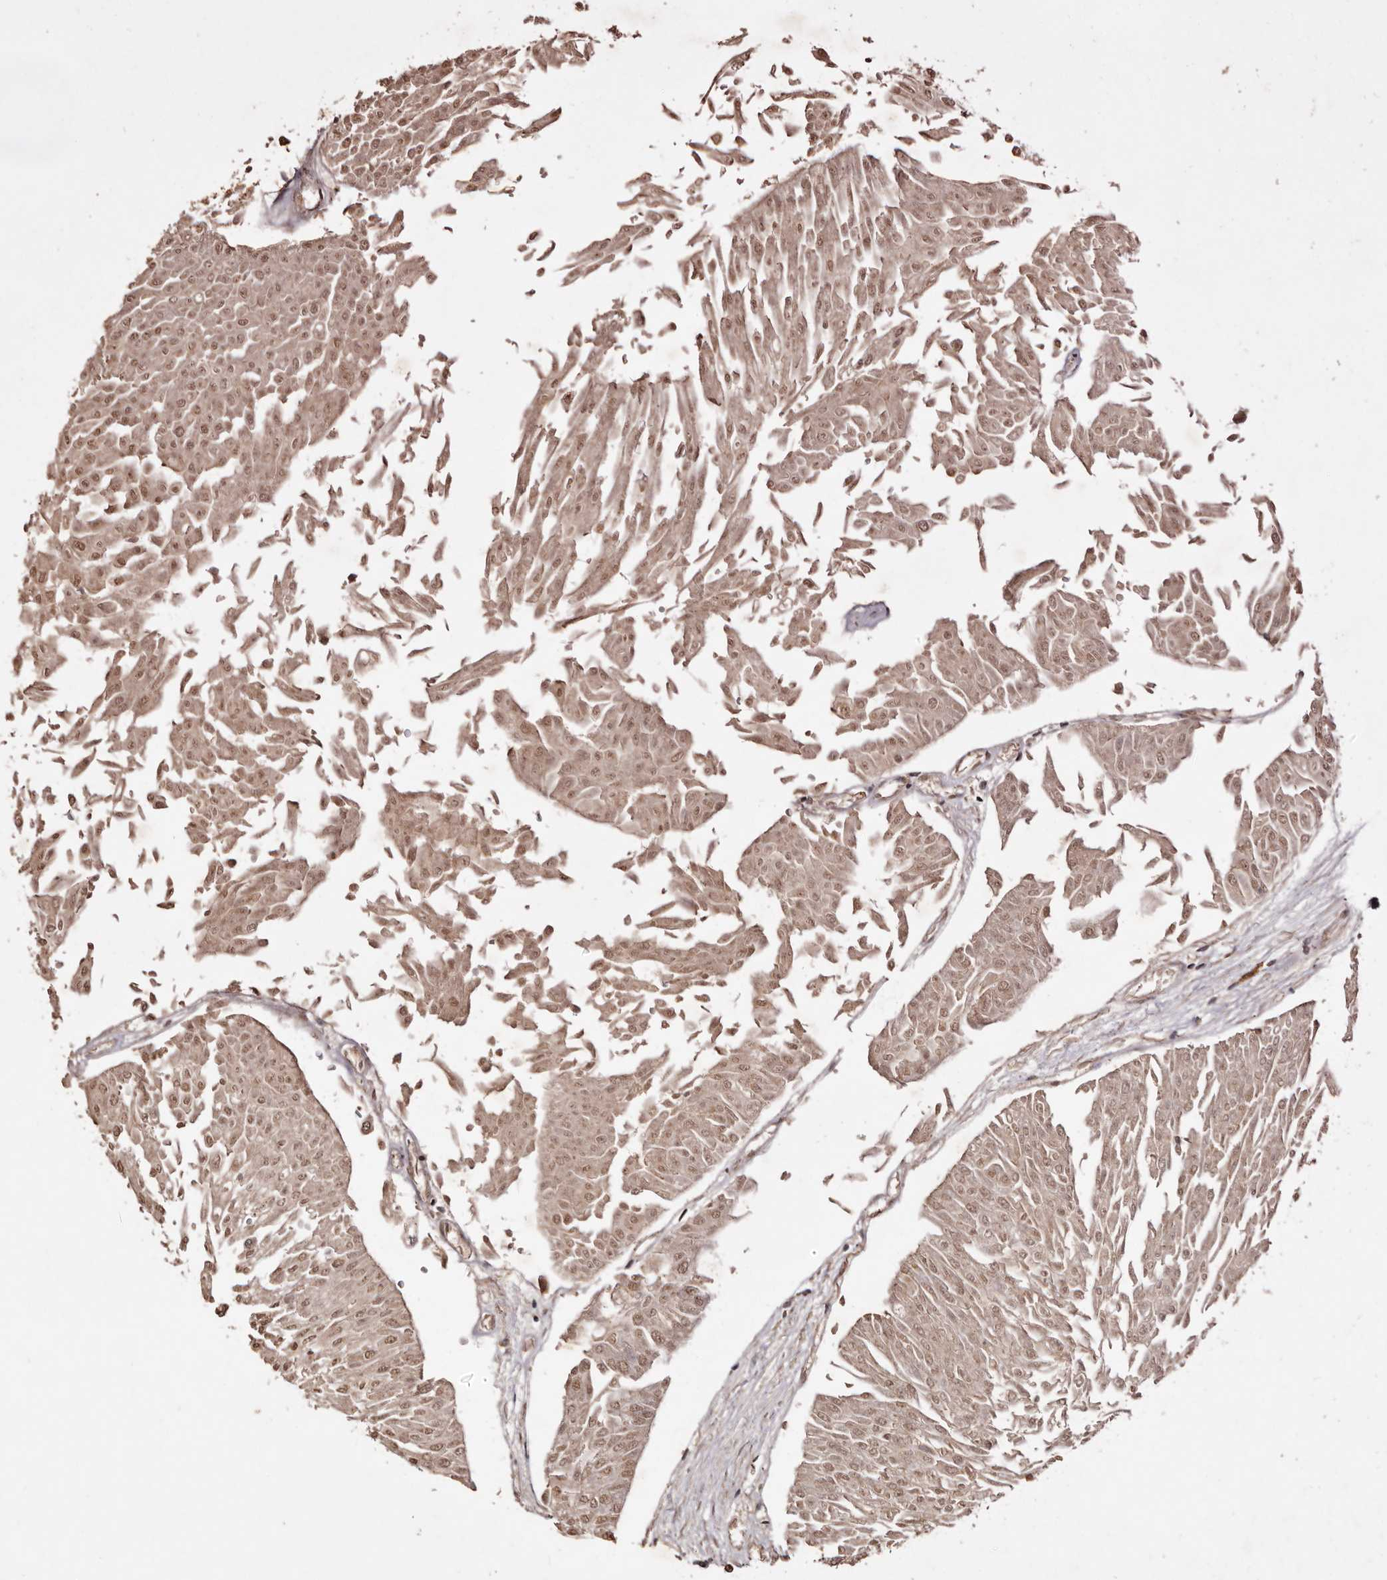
{"staining": {"intensity": "moderate", "quantity": ">75%", "location": "cytoplasmic/membranous,nuclear"}, "tissue": "urothelial cancer", "cell_type": "Tumor cells", "image_type": "cancer", "snomed": [{"axis": "morphology", "description": "Urothelial carcinoma, Low grade"}, {"axis": "topography", "description": "Urinary bladder"}], "caption": "An immunohistochemistry histopathology image of tumor tissue is shown. Protein staining in brown highlights moderate cytoplasmic/membranous and nuclear positivity in urothelial cancer within tumor cells.", "gene": "NOTCH1", "patient": {"sex": "male", "age": 67}}